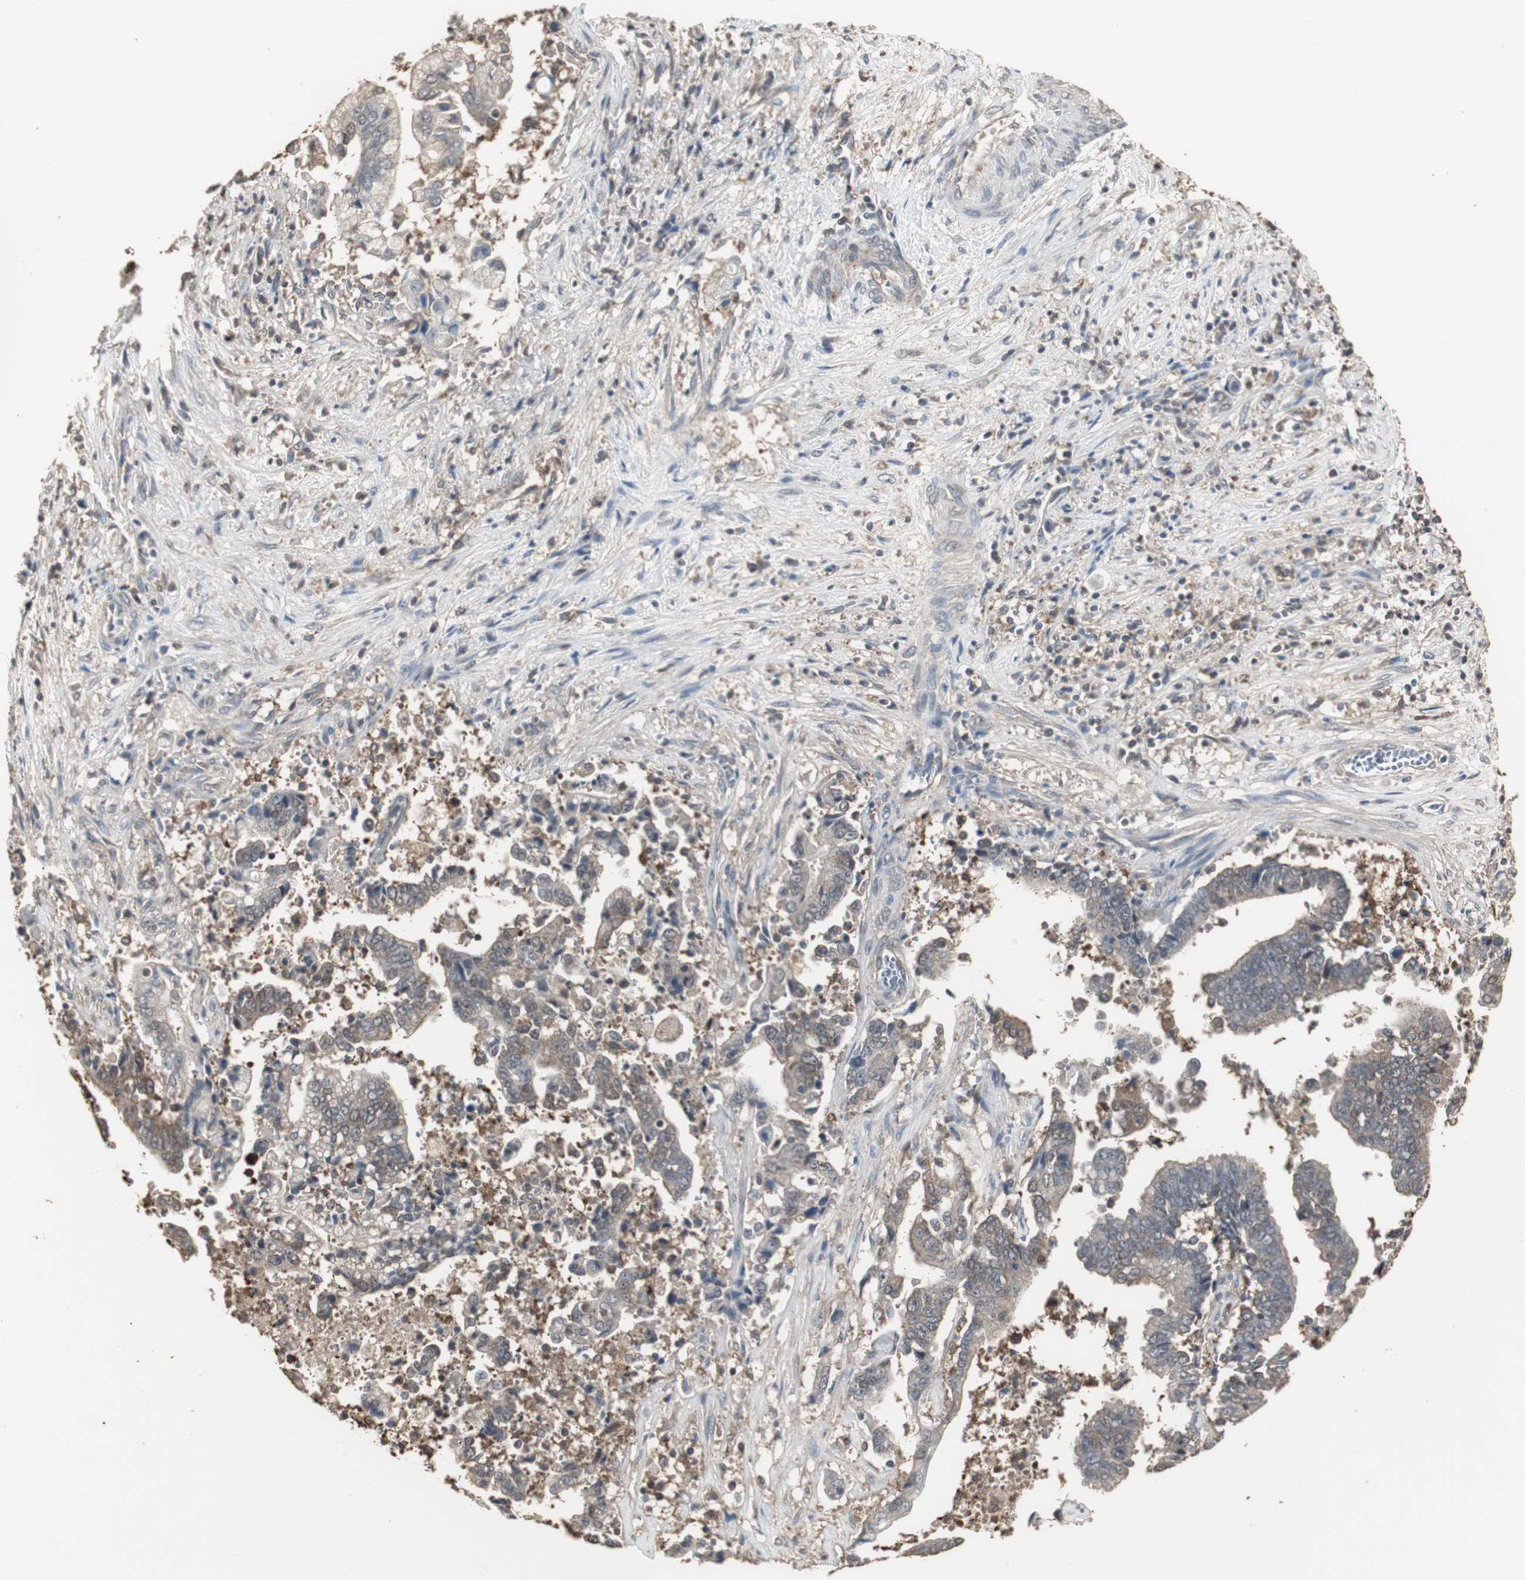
{"staining": {"intensity": "weak", "quantity": "25%-75%", "location": "cytoplasmic/membranous"}, "tissue": "liver cancer", "cell_type": "Tumor cells", "image_type": "cancer", "snomed": [{"axis": "morphology", "description": "Cholangiocarcinoma"}, {"axis": "topography", "description": "Liver"}], "caption": "A brown stain highlights weak cytoplasmic/membranous staining of a protein in human liver cancer tumor cells.", "gene": "HPRT1", "patient": {"sex": "male", "age": 57}}